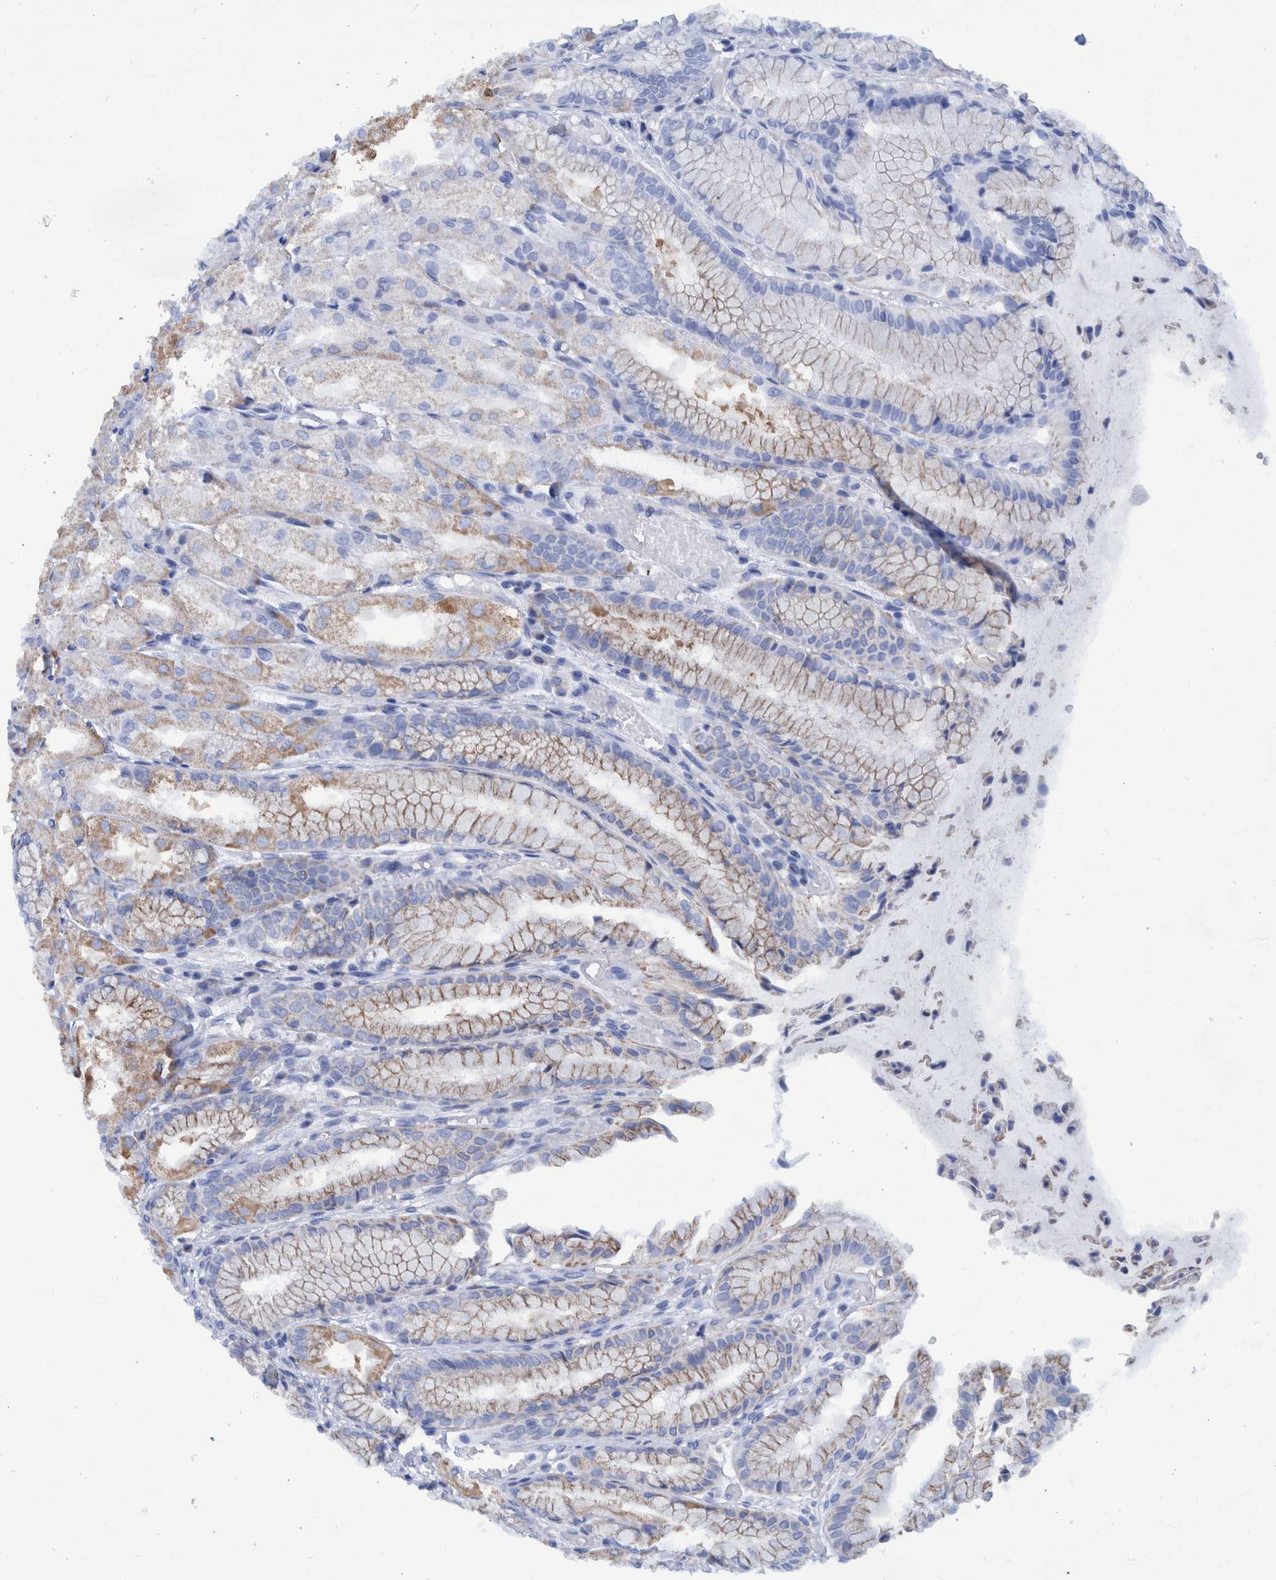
{"staining": {"intensity": "moderate", "quantity": "<25%", "location": "cytoplasmic/membranous"}, "tissue": "stomach", "cell_type": "Glandular cells", "image_type": "normal", "snomed": [{"axis": "morphology", "description": "Normal tissue, NOS"}, {"axis": "topography", "description": "Stomach, upper"}], "caption": "A brown stain shows moderate cytoplasmic/membranous positivity of a protein in glandular cells of benign human stomach.", "gene": "BZW2", "patient": {"sex": "male", "age": 72}}